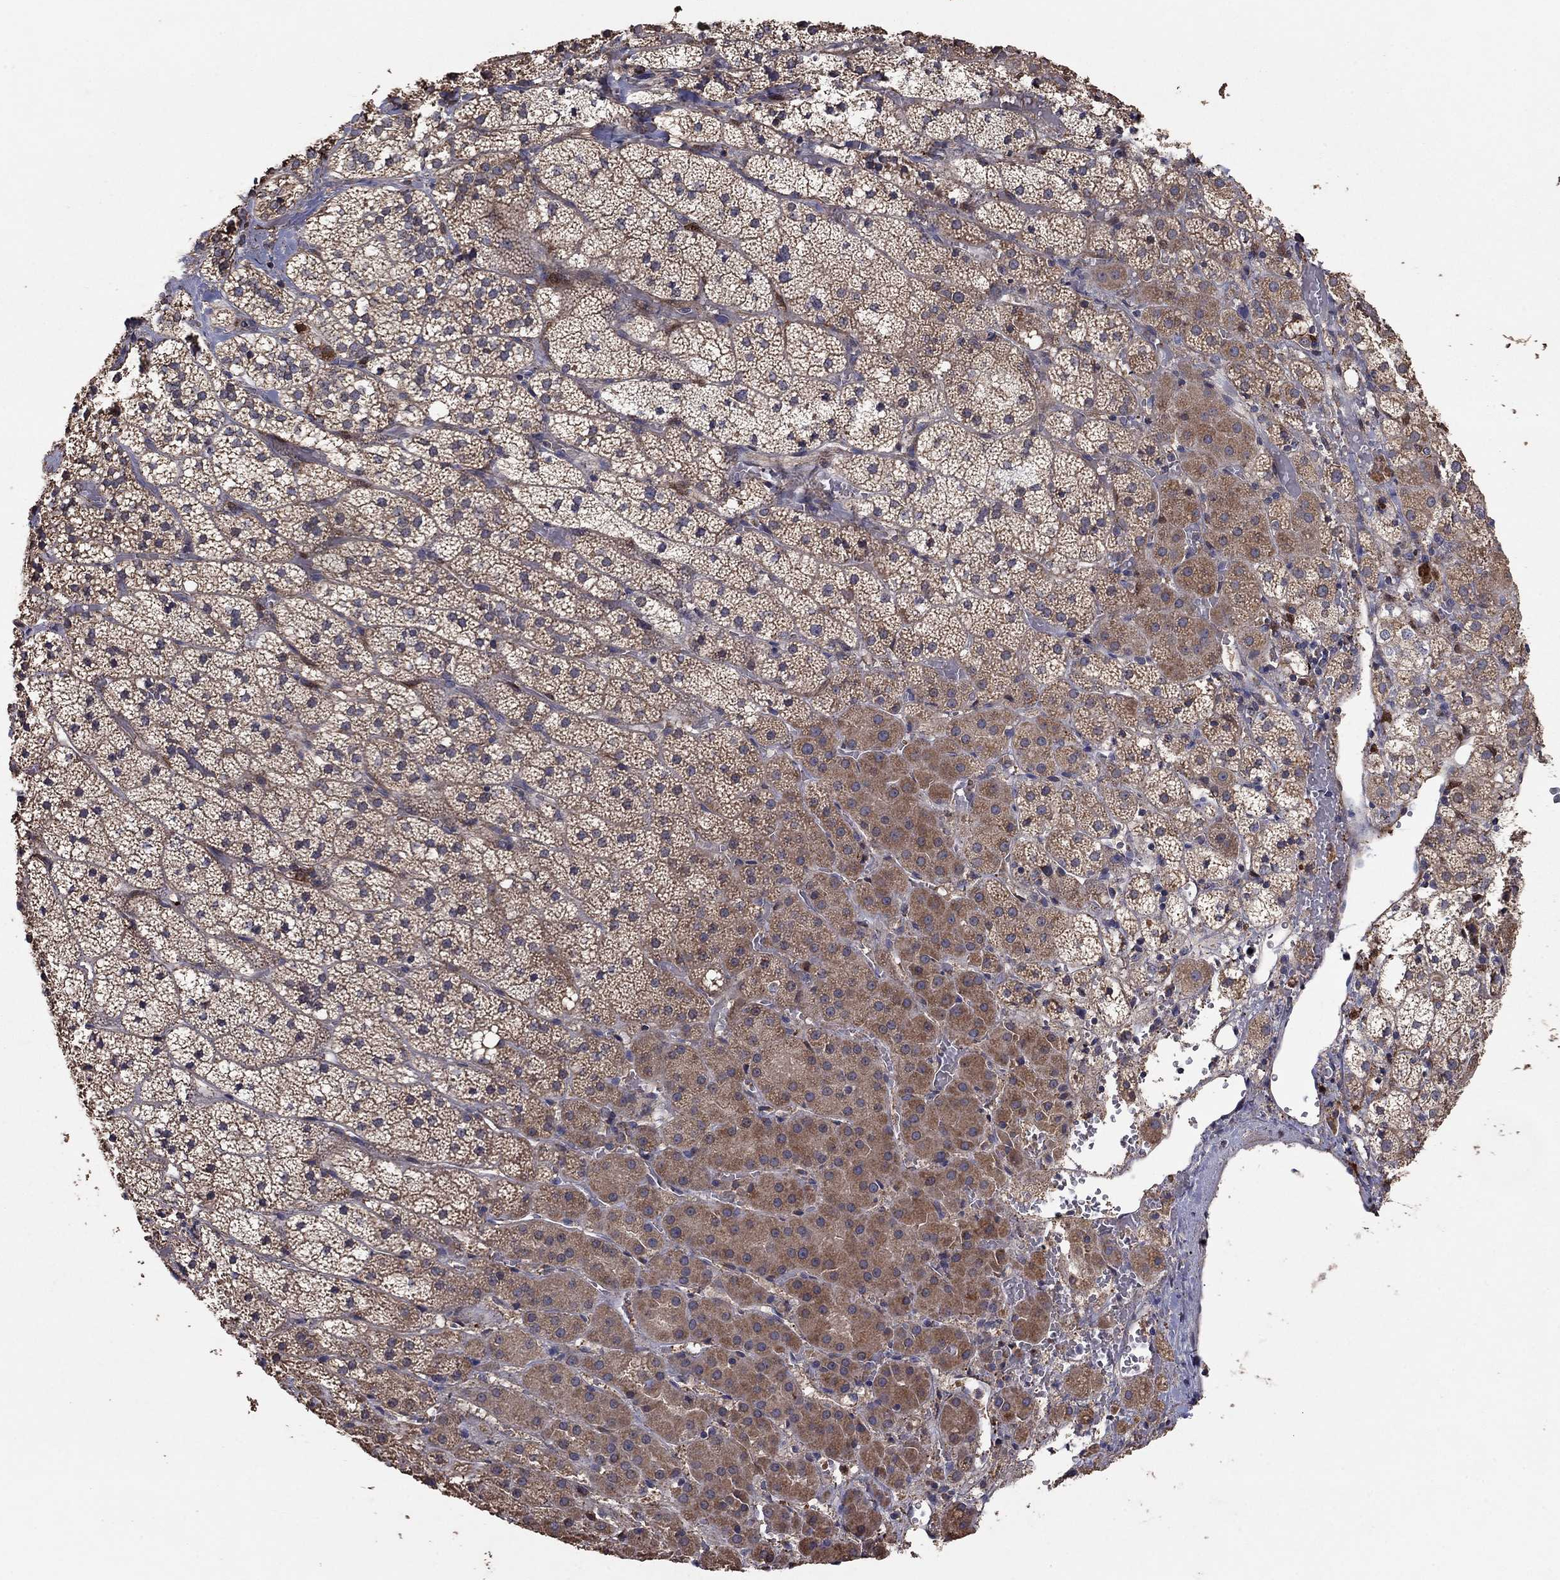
{"staining": {"intensity": "moderate", "quantity": "25%-75%", "location": "cytoplasmic/membranous"}, "tissue": "adrenal gland", "cell_type": "Glandular cells", "image_type": "normal", "snomed": [{"axis": "morphology", "description": "Normal tissue, NOS"}, {"axis": "topography", "description": "Adrenal gland"}], "caption": "A brown stain shows moderate cytoplasmic/membranous staining of a protein in glandular cells of unremarkable human adrenal gland. Nuclei are stained in blue.", "gene": "FLT4", "patient": {"sex": "male", "age": 53}}